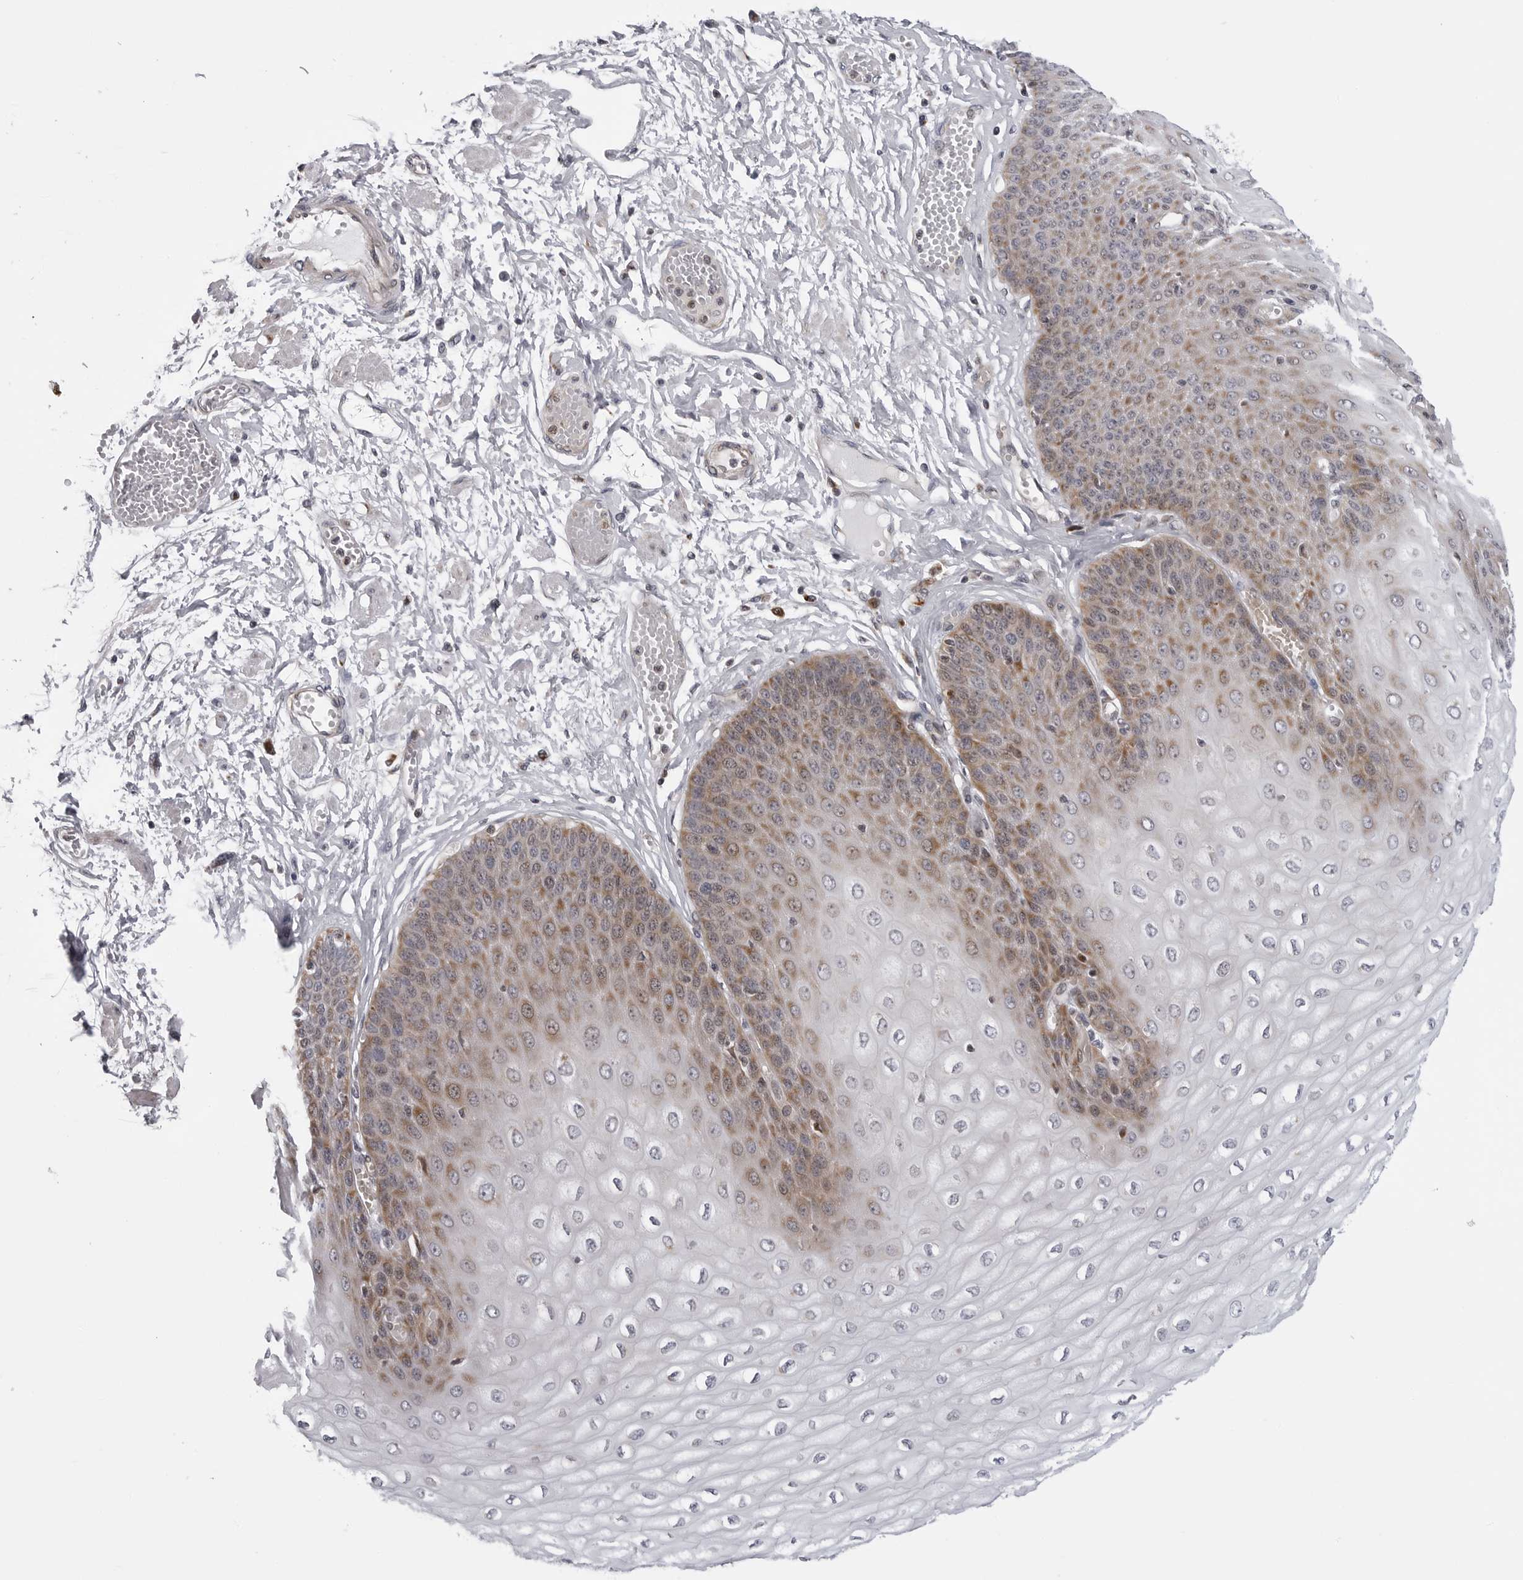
{"staining": {"intensity": "strong", "quantity": "25%-75%", "location": "cytoplasmic/membranous"}, "tissue": "esophagus", "cell_type": "Squamous epithelial cells", "image_type": "normal", "snomed": [{"axis": "morphology", "description": "Normal tissue, NOS"}, {"axis": "topography", "description": "Esophagus"}], "caption": "High-power microscopy captured an immunohistochemistry histopathology image of benign esophagus, revealing strong cytoplasmic/membranous expression in about 25%-75% of squamous epithelial cells. (brown staining indicates protein expression, while blue staining denotes nuclei).", "gene": "CDK20", "patient": {"sex": "male", "age": 60}}